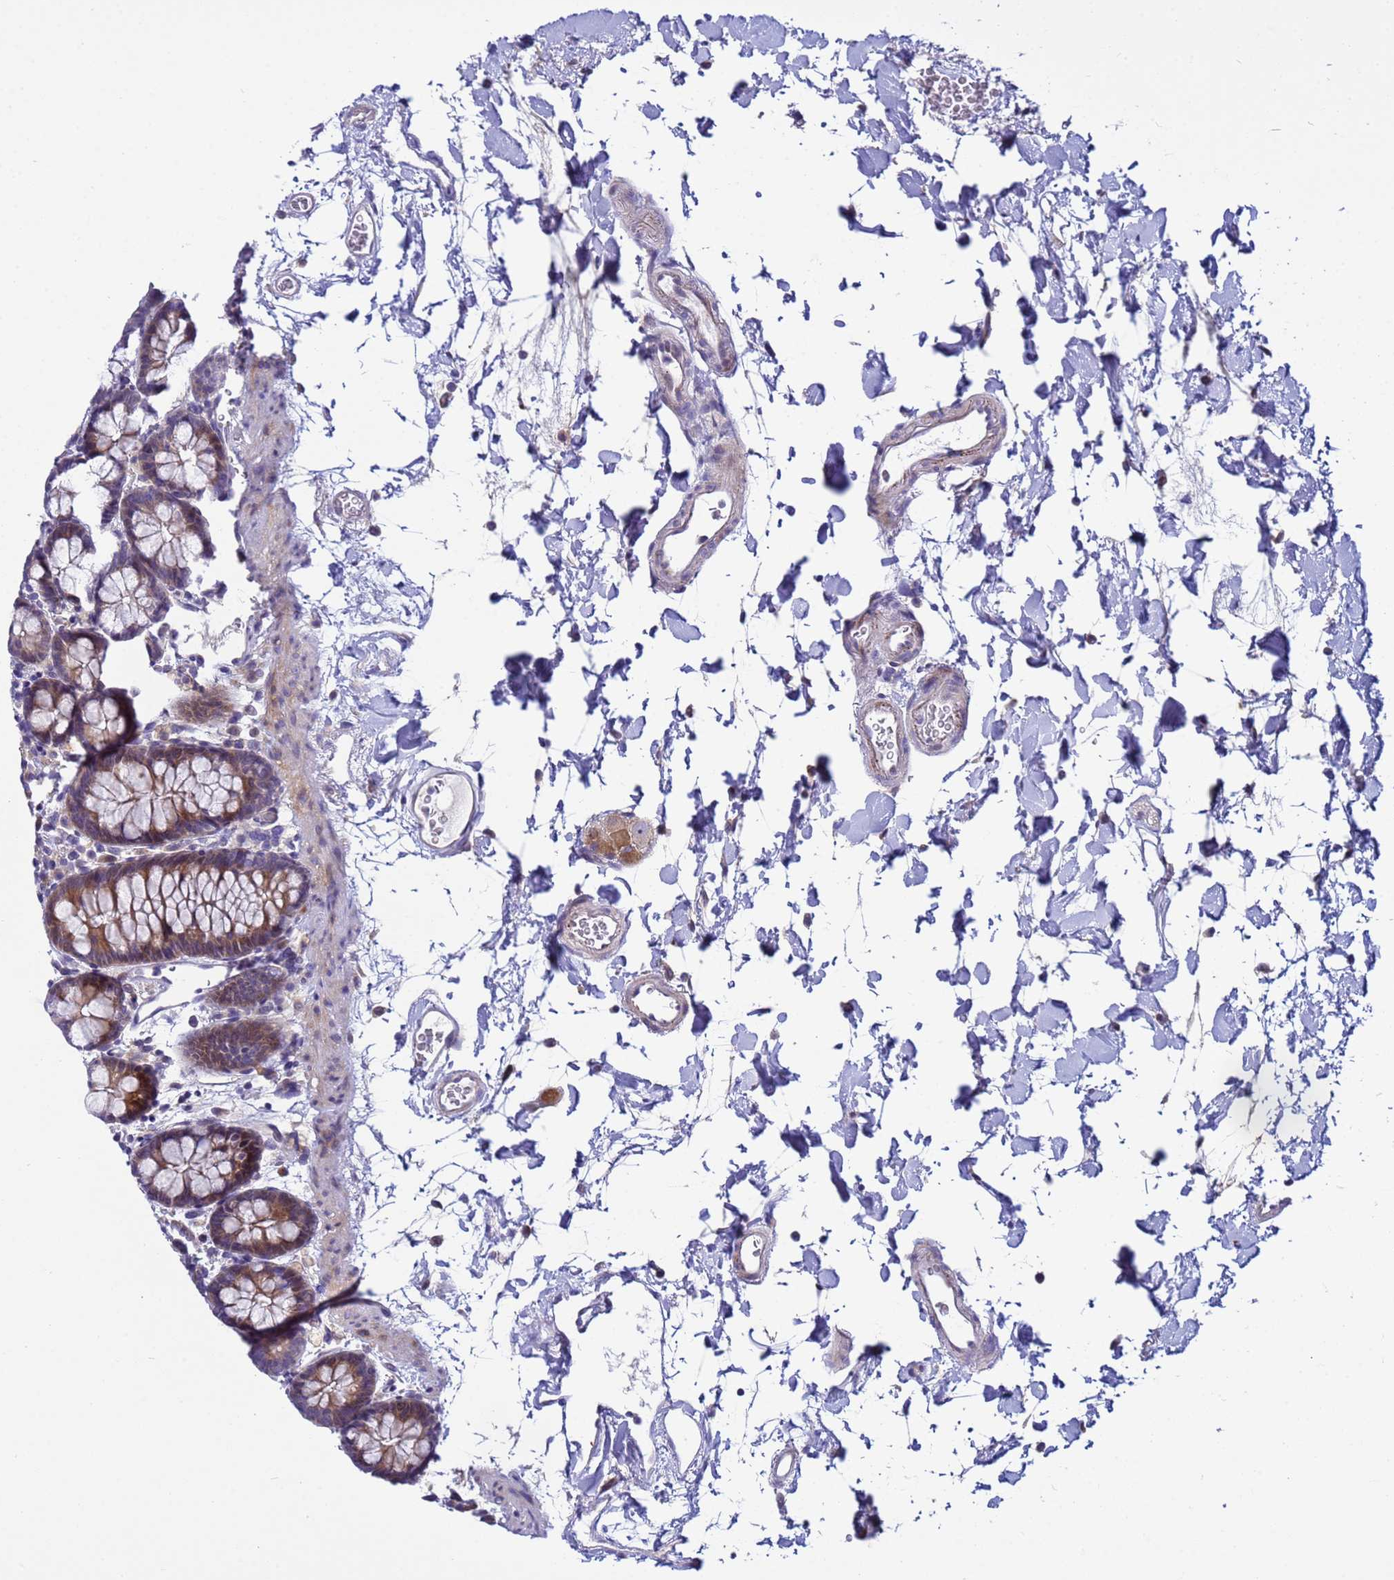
{"staining": {"intensity": "weak", "quantity": ">75%", "location": "cytoplasmic/membranous"}, "tissue": "colon", "cell_type": "Endothelial cells", "image_type": "normal", "snomed": [{"axis": "morphology", "description": "Normal tissue, NOS"}, {"axis": "topography", "description": "Colon"}], "caption": "Immunohistochemical staining of normal colon reveals >75% levels of weak cytoplasmic/membranous protein positivity in about >75% of endothelial cells.", "gene": "IGSF11", "patient": {"sex": "male", "age": 75}}